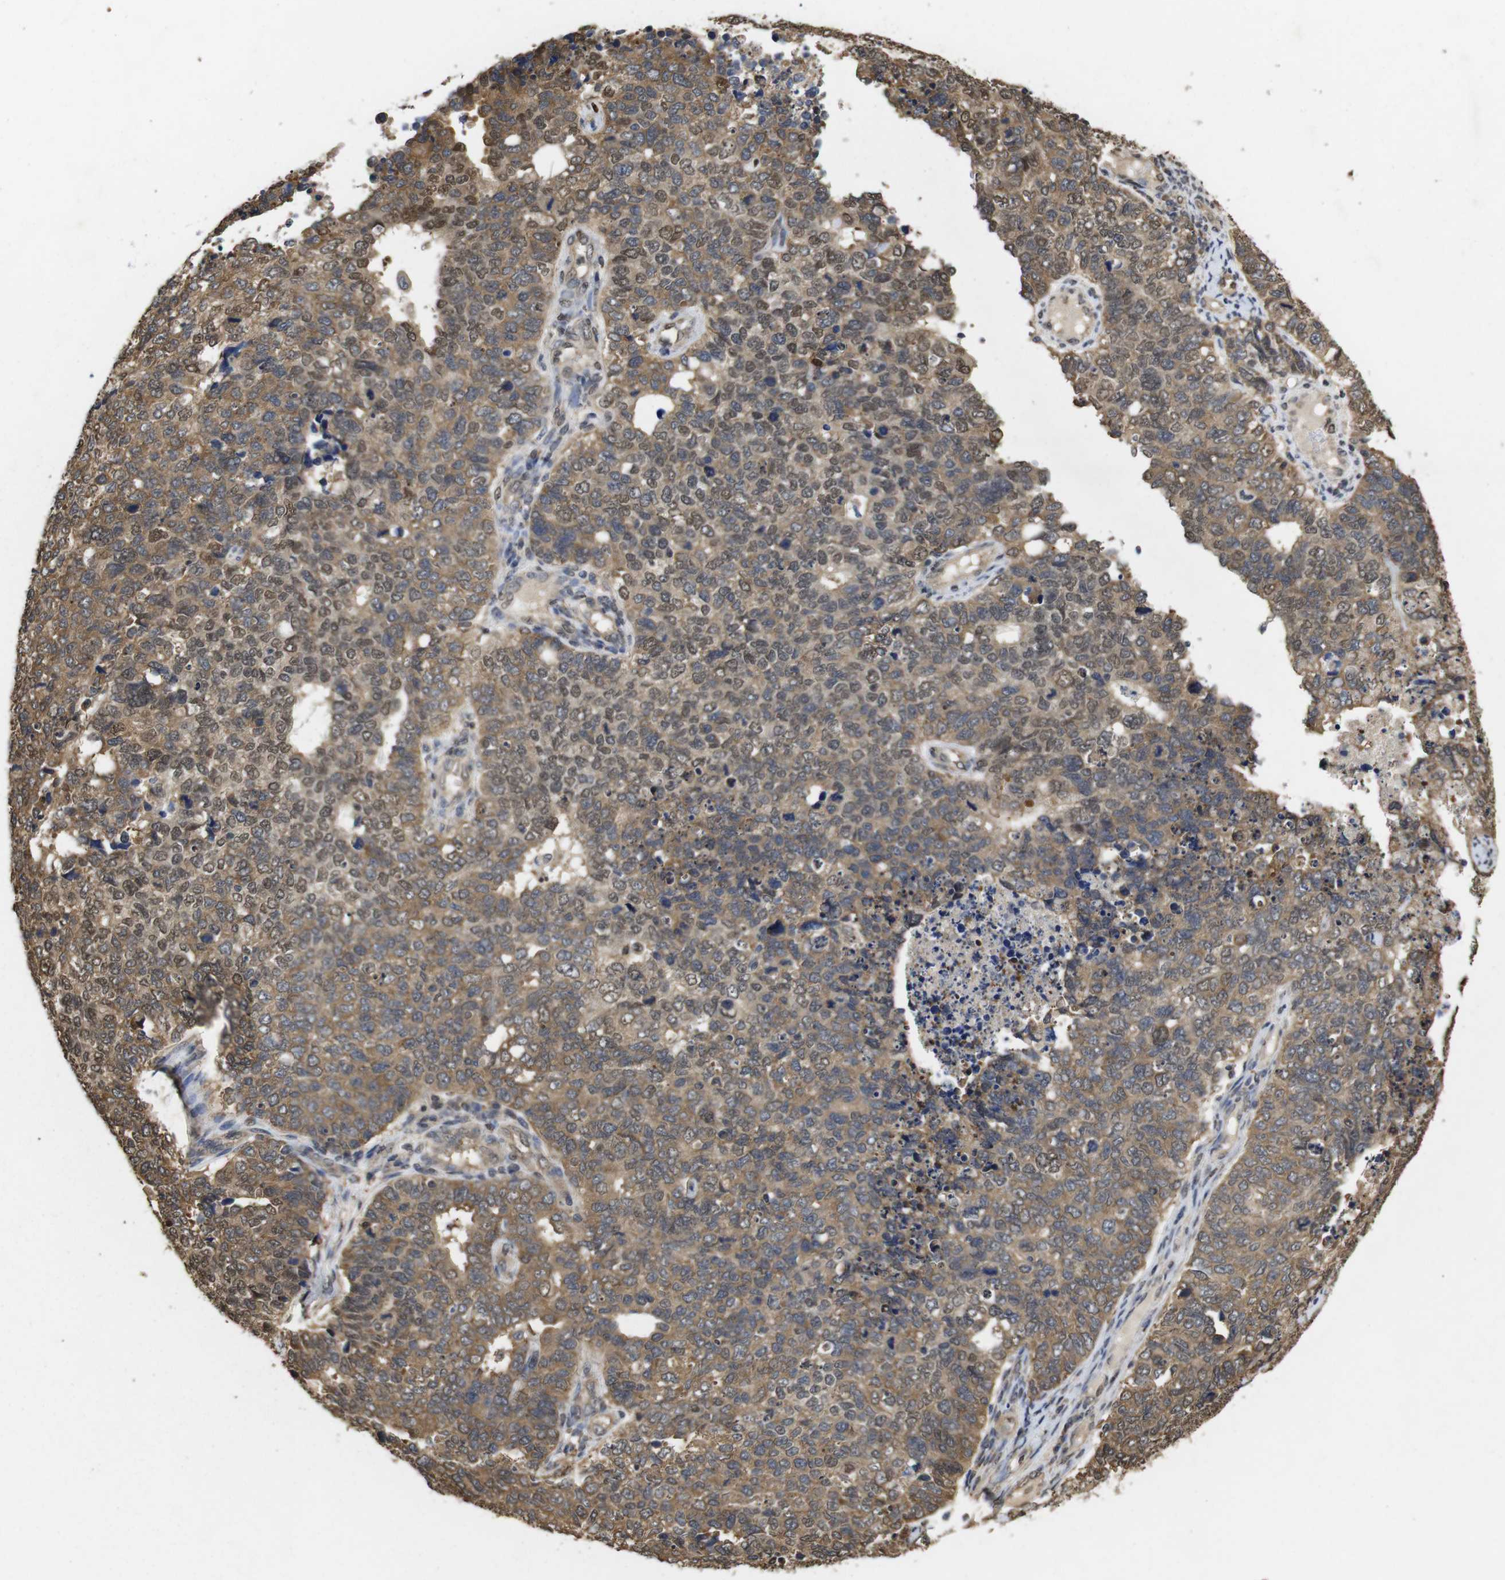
{"staining": {"intensity": "moderate", "quantity": ">75%", "location": "cytoplasmic/membranous,nuclear"}, "tissue": "cervical cancer", "cell_type": "Tumor cells", "image_type": "cancer", "snomed": [{"axis": "morphology", "description": "Squamous cell carcinoma, NOS"}, {"axis": "topography", "description": "Cervix"}], "caption": "Approximately >75% of tumor cells in human cervical squamous cell carcinoma show moderate cytoplasmic/membranous and nuclear protein staining as visualized by brown immunohistochemical staining.", "gene": "SUMO3", "patient": {"sex": "female", "age": 63}}